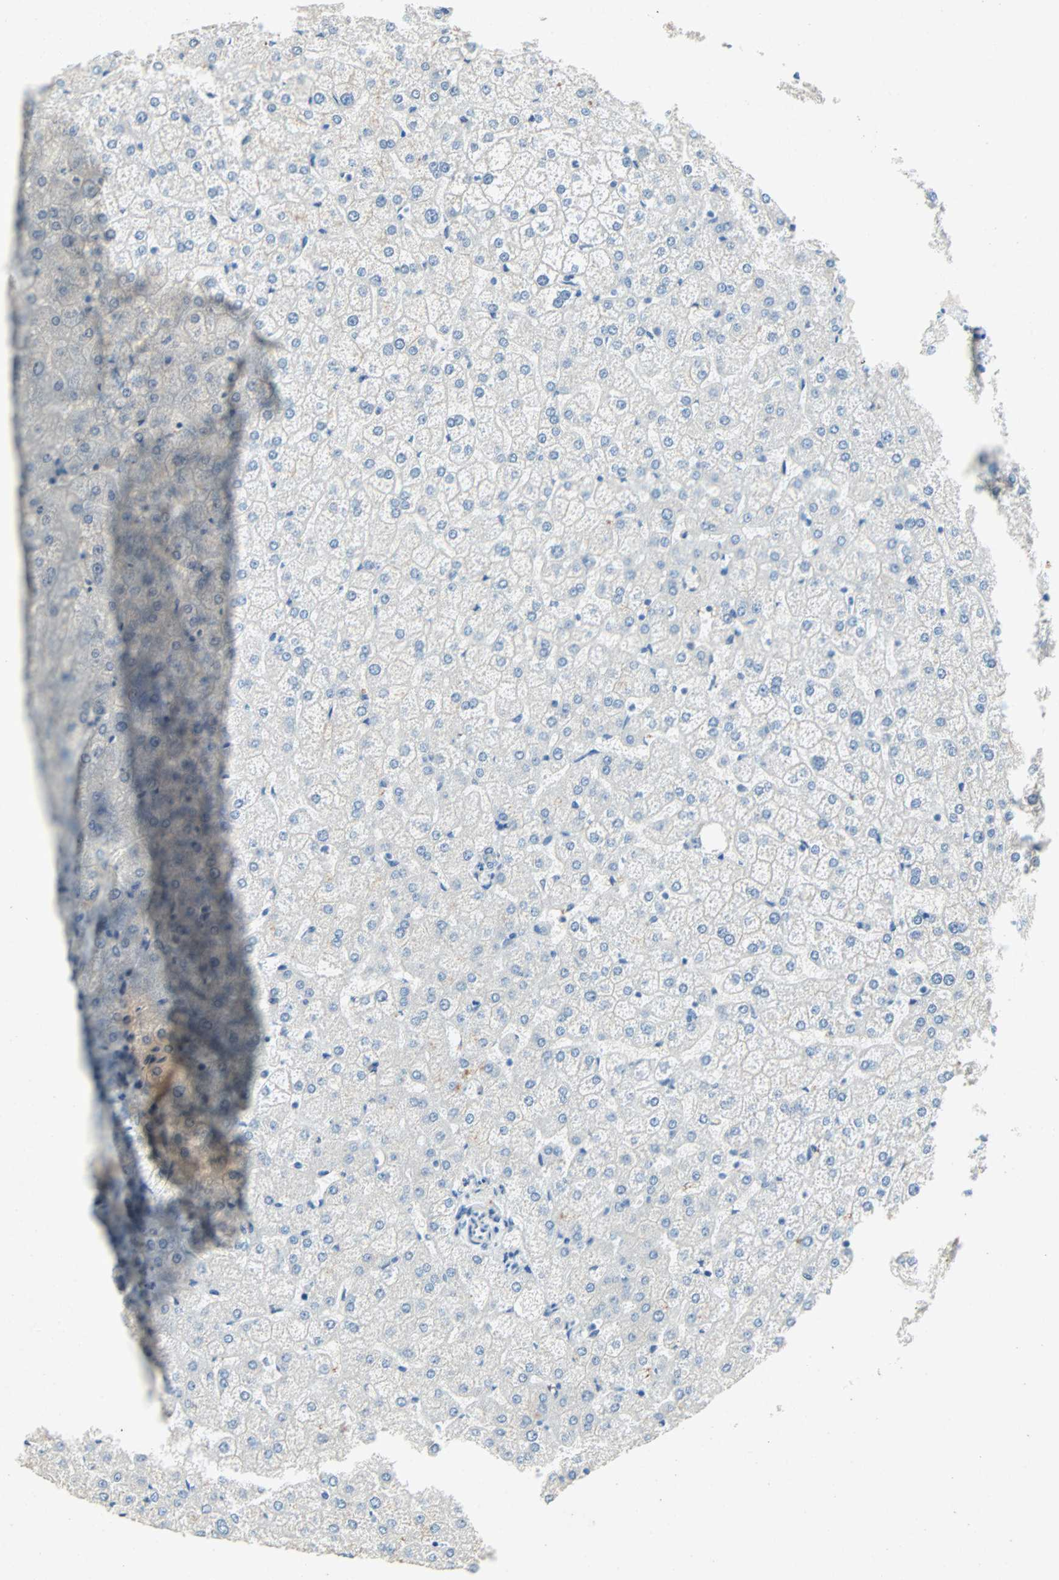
{"staining": {"intensity": "negative", "quantity": "none", "location": "none"}, "tissue": "liver", "cell_type": "Cholangiocytes", "image_type": "normal", "snomed": [{"axis": "morphology", "description": "Normal tissue, NOS"}, {"axis": "topography", "description": "Liver"}], "caption": "This histopathology image is of unremarkable liver stained with immunohistochemistry (IHC) to label a protein in brown with the nuclei are counter-stained blue. There is no expression in cholangiocytes.", "gene": "PCDHB2", "patient": {"sex": "female", "age": 32}}